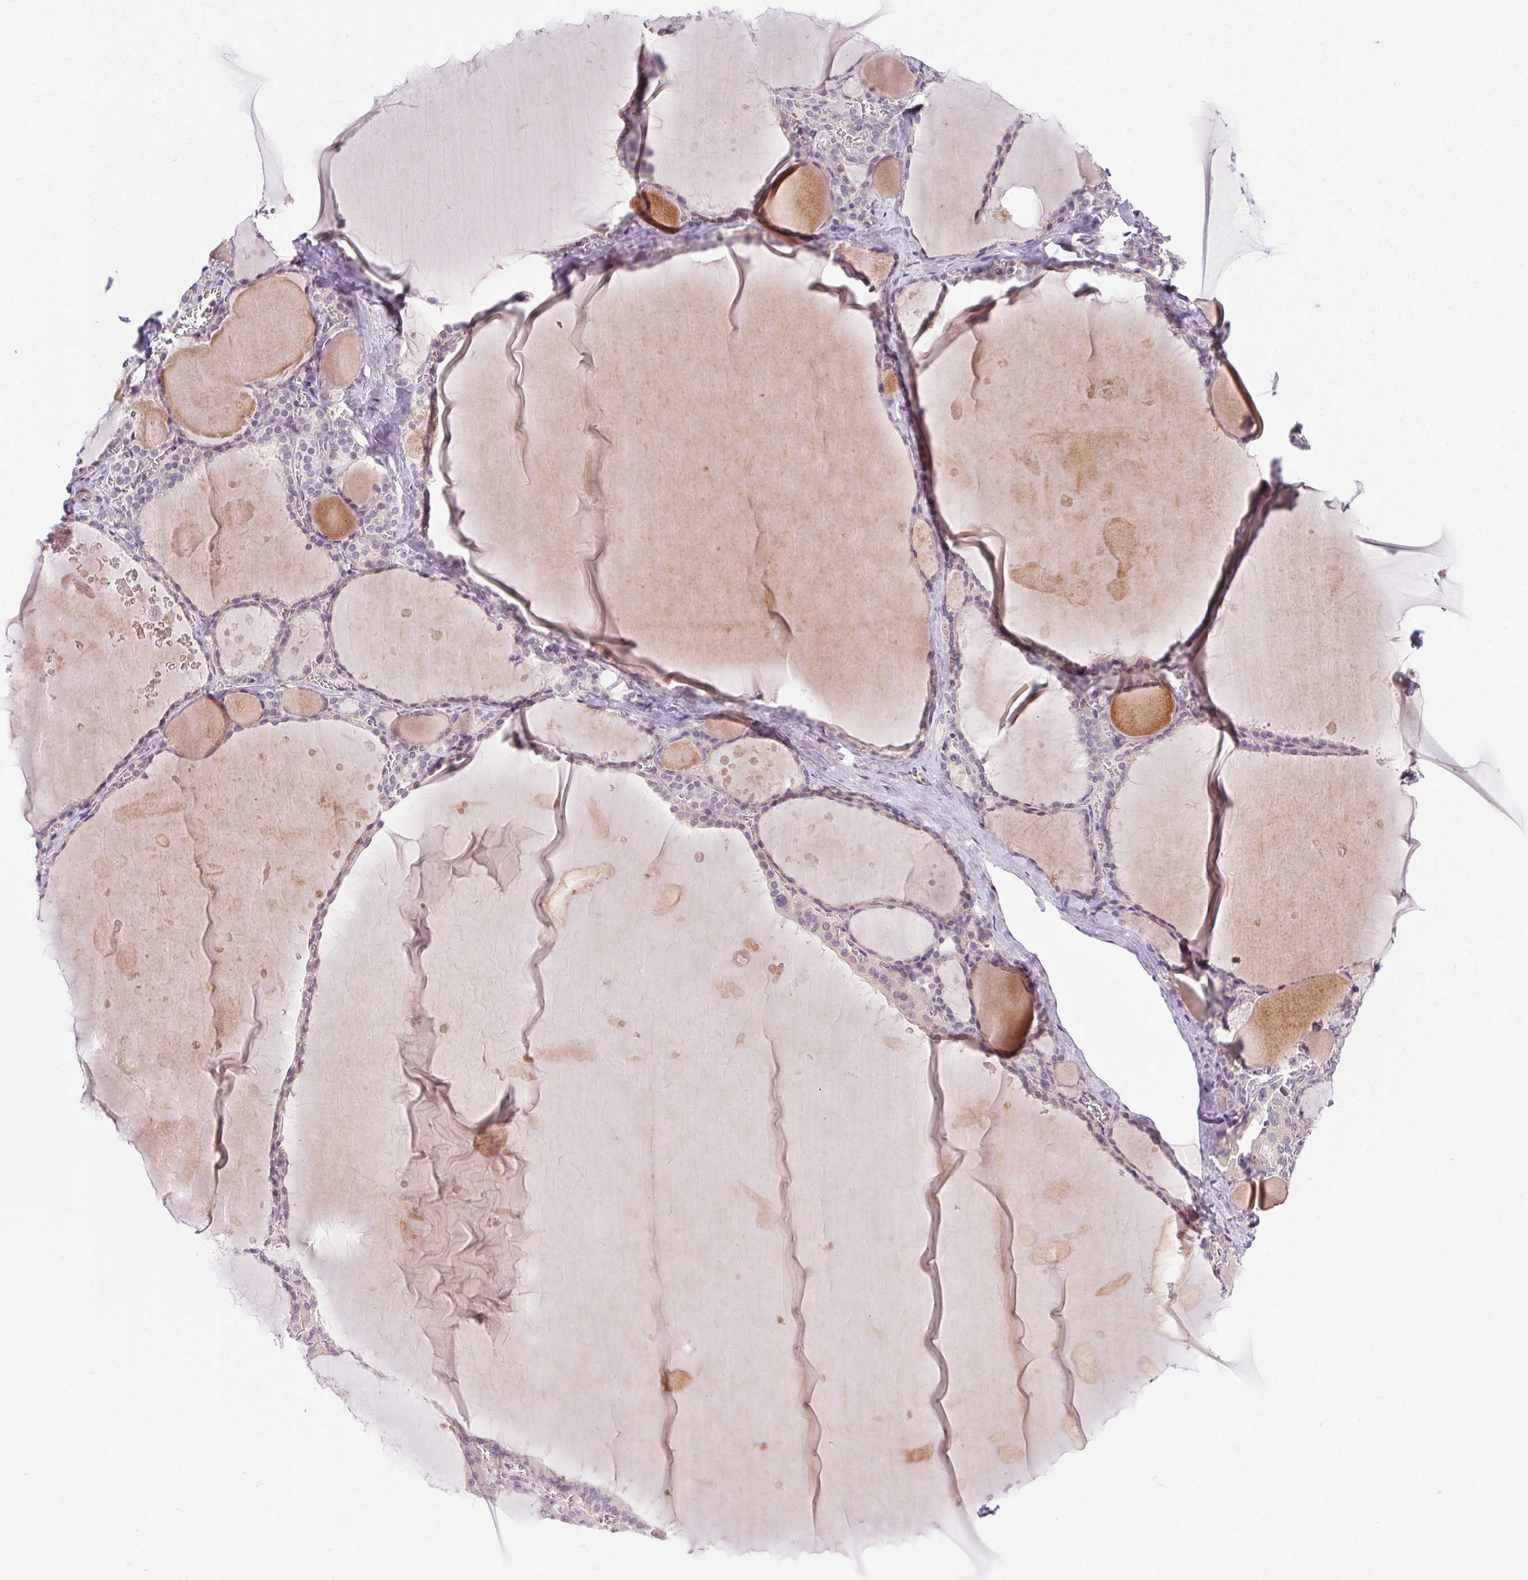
{"staining": {"intensity": "negative", "quantity": "none", "location": "none"}, "tissue": "thyroid gland", "cell_type": "Glandular cells", "image_type": "normal", "snomed": [{"axis": "morphology", "description": "Normal tissue, NOS"}, {"axis": "topography", "description": "Thyroid gland"}], "caption": "Unremarkable thyroid gland was stained to show a protein in brown. There is no significant staining in glandular cells. Brightfield microscopy of immunohistochemistry stained with DAB (brown) and hematoxylin (blue), captured at high magnification.", "gene": "TMEM52B", "patient": {"sex": "male", "age": 56}}